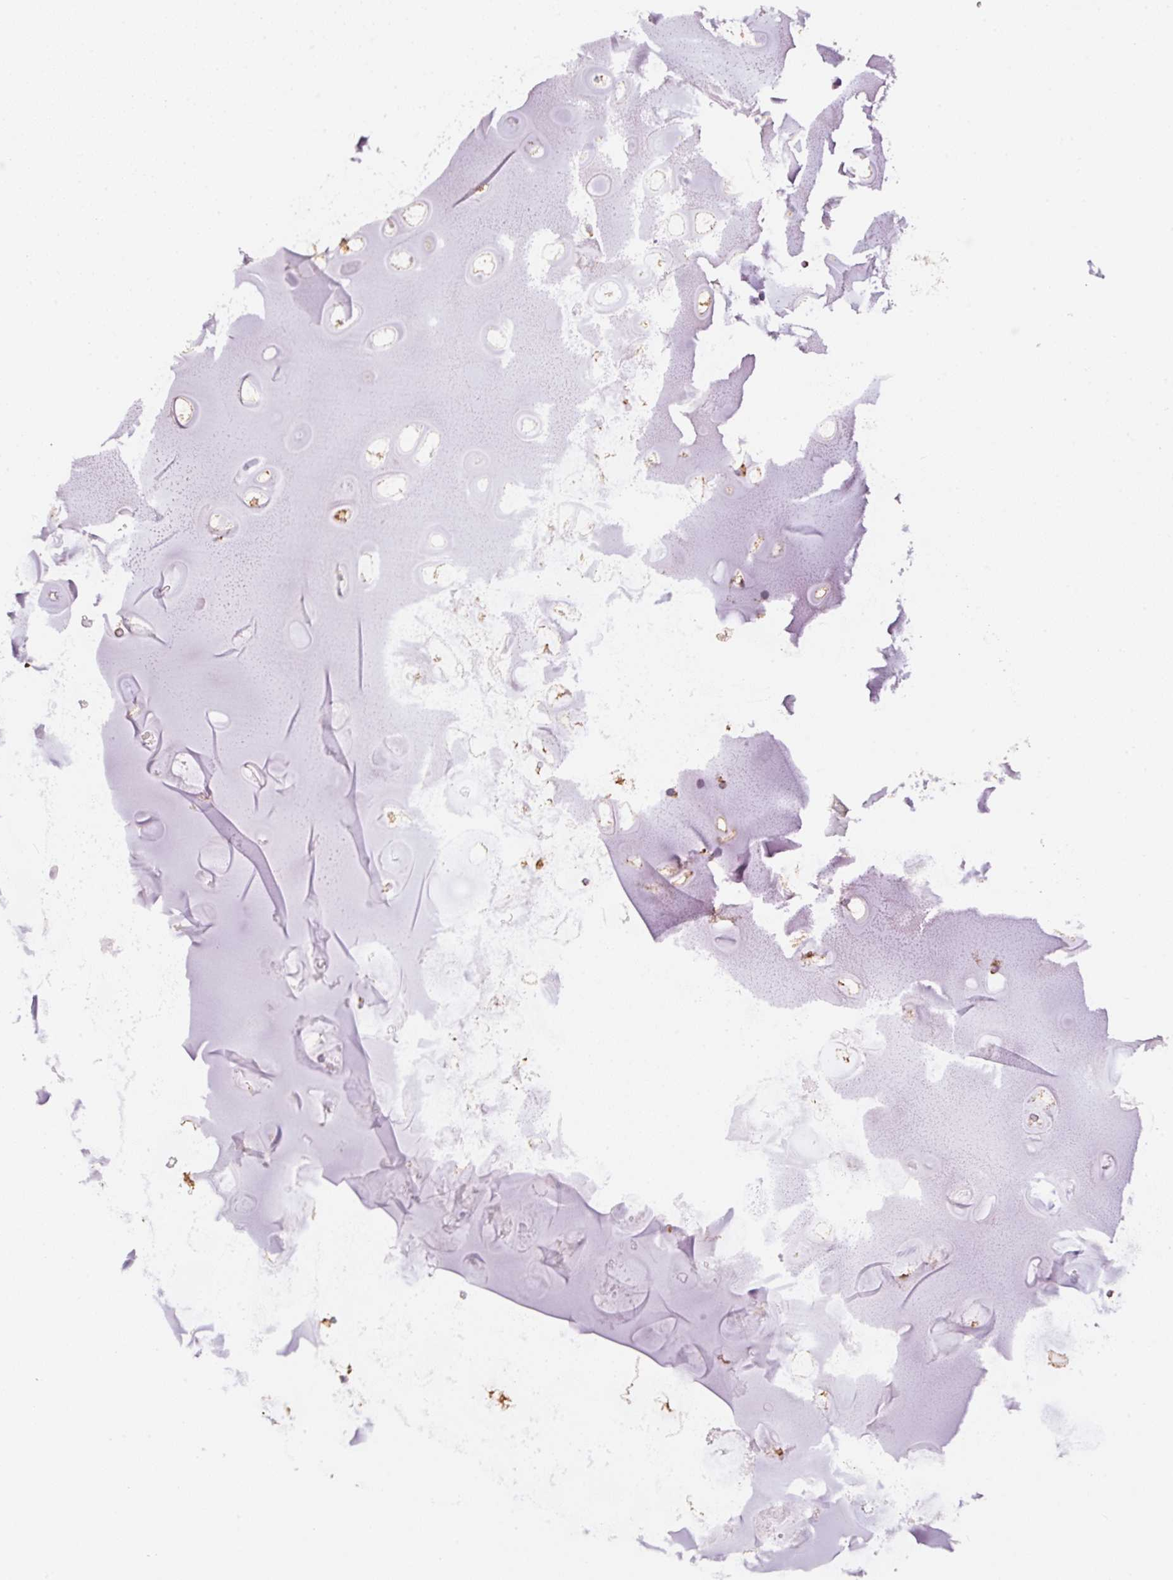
{"staining": {"intensity": "weak", "quantity": "25%-75%", "location": "cytoplasmic/membranous"}, "tissue": "adipose tissue", "cell_type": "Adipocytes", "image_type": "normal", "snomed": [{"axis": "morphology", "description": "Normal tissue, NOS"}, {"axis": "topography", "description": "Cartilage tissue"}, {"axis": "topography", "description": "Bronchus"}, {"axis": "topography", "description": "Peripheral nerve tissue"}], "caption": "Immunohistochemical staining of unremarkable adipose tissue reveals weak cytoplasmic/membranous protein positivity in about 25%-75% of adipocytes.", "gene": "GCG", "patient": {"sex": "female", "age": 59}}